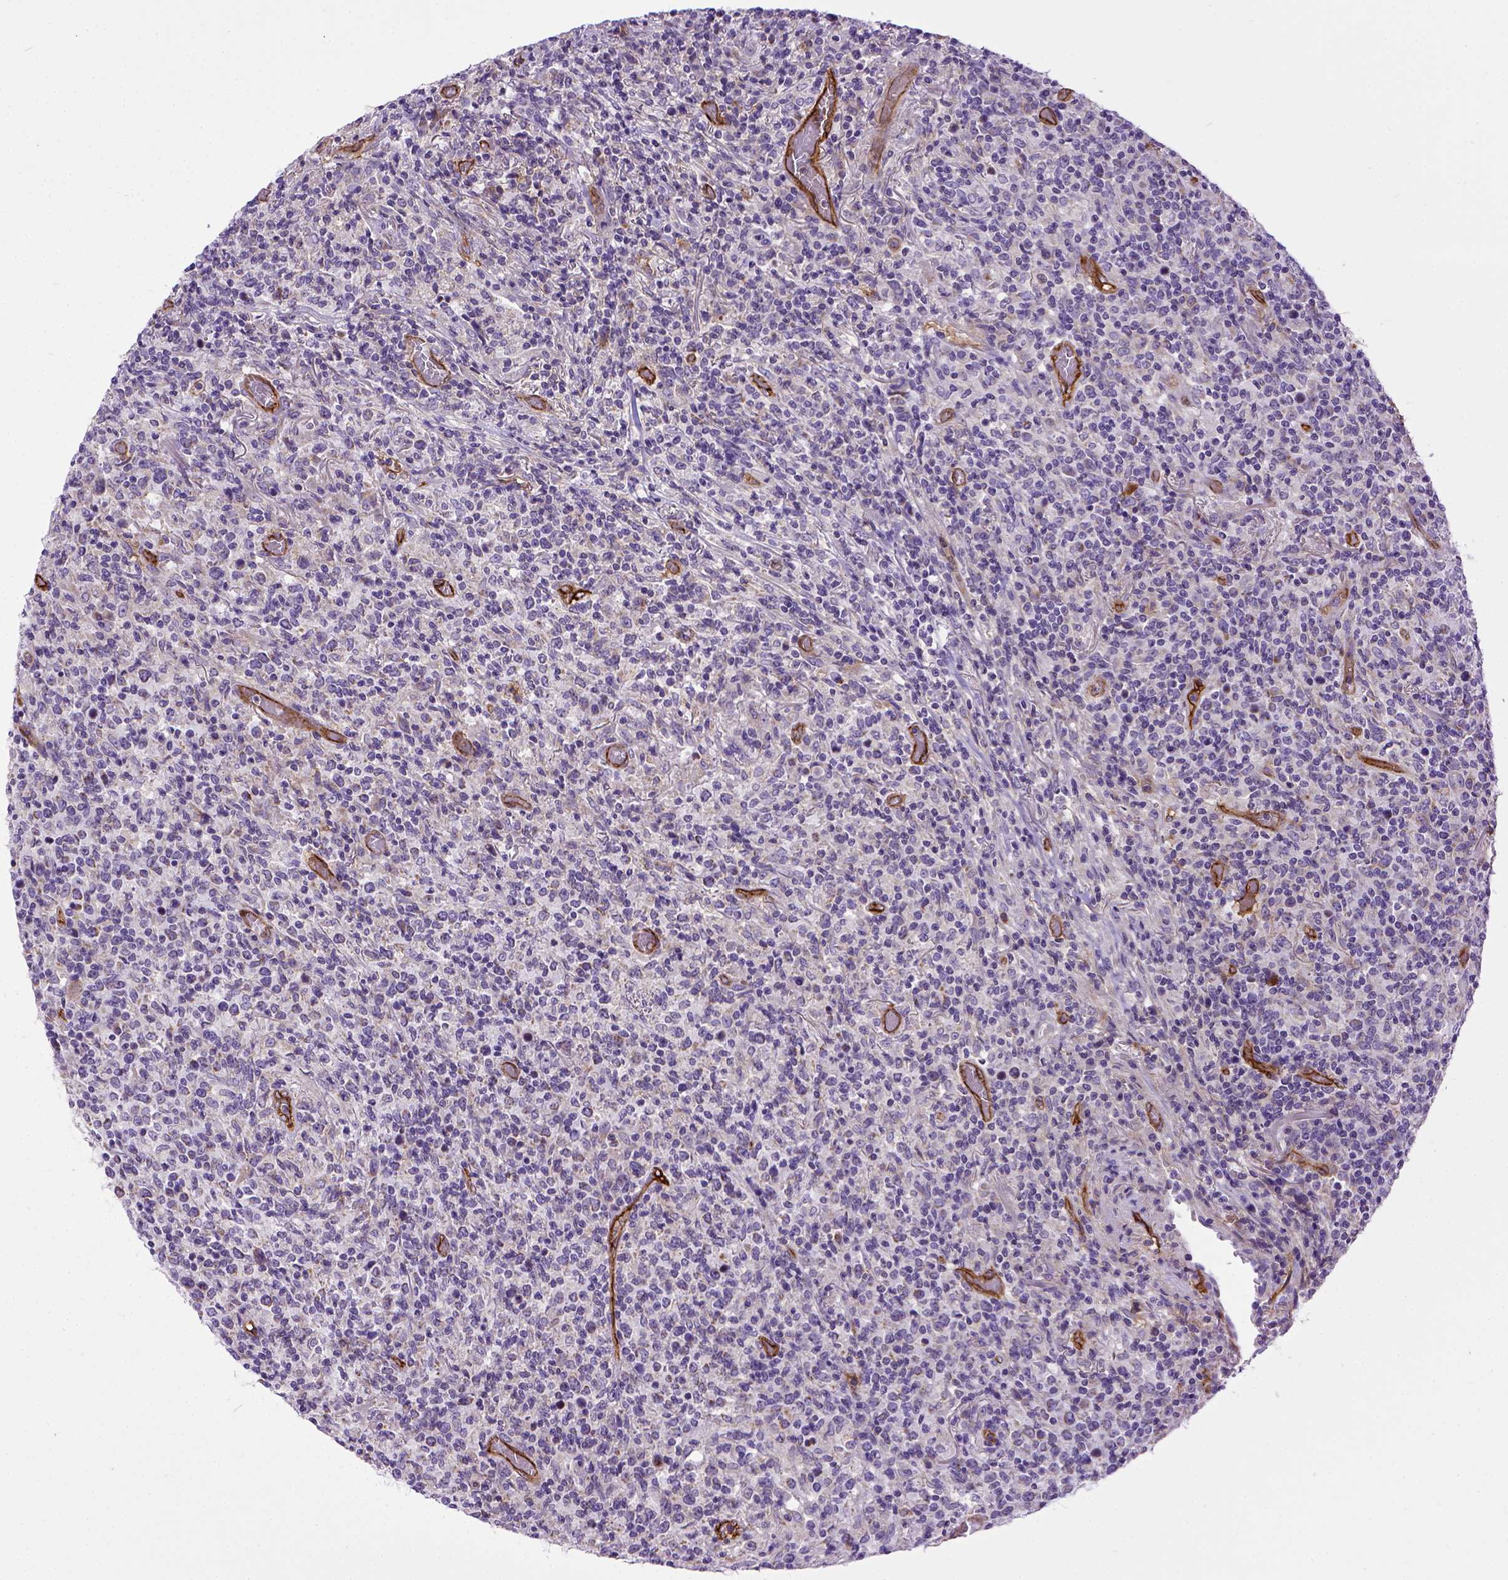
{"staining": {"intensity": "negative", "quantity": "none", "location": "none"}, "tissue": "lymphoma", "cell_type": "Tumor cells", "image_type": "cancer", "snomed": [{"axis": "morphology", "description": "Malignant lymphoma, non-Hodgkin's type, High grade"}, {"axis": "topography", "description": "Lung"}], "caption": "This is an immunohistochemistry photomicrograph of human lymphoma. There is no positivity in tumor cells.", "gene": "ENG", "patient": {"sex": "male", "age": 79}}